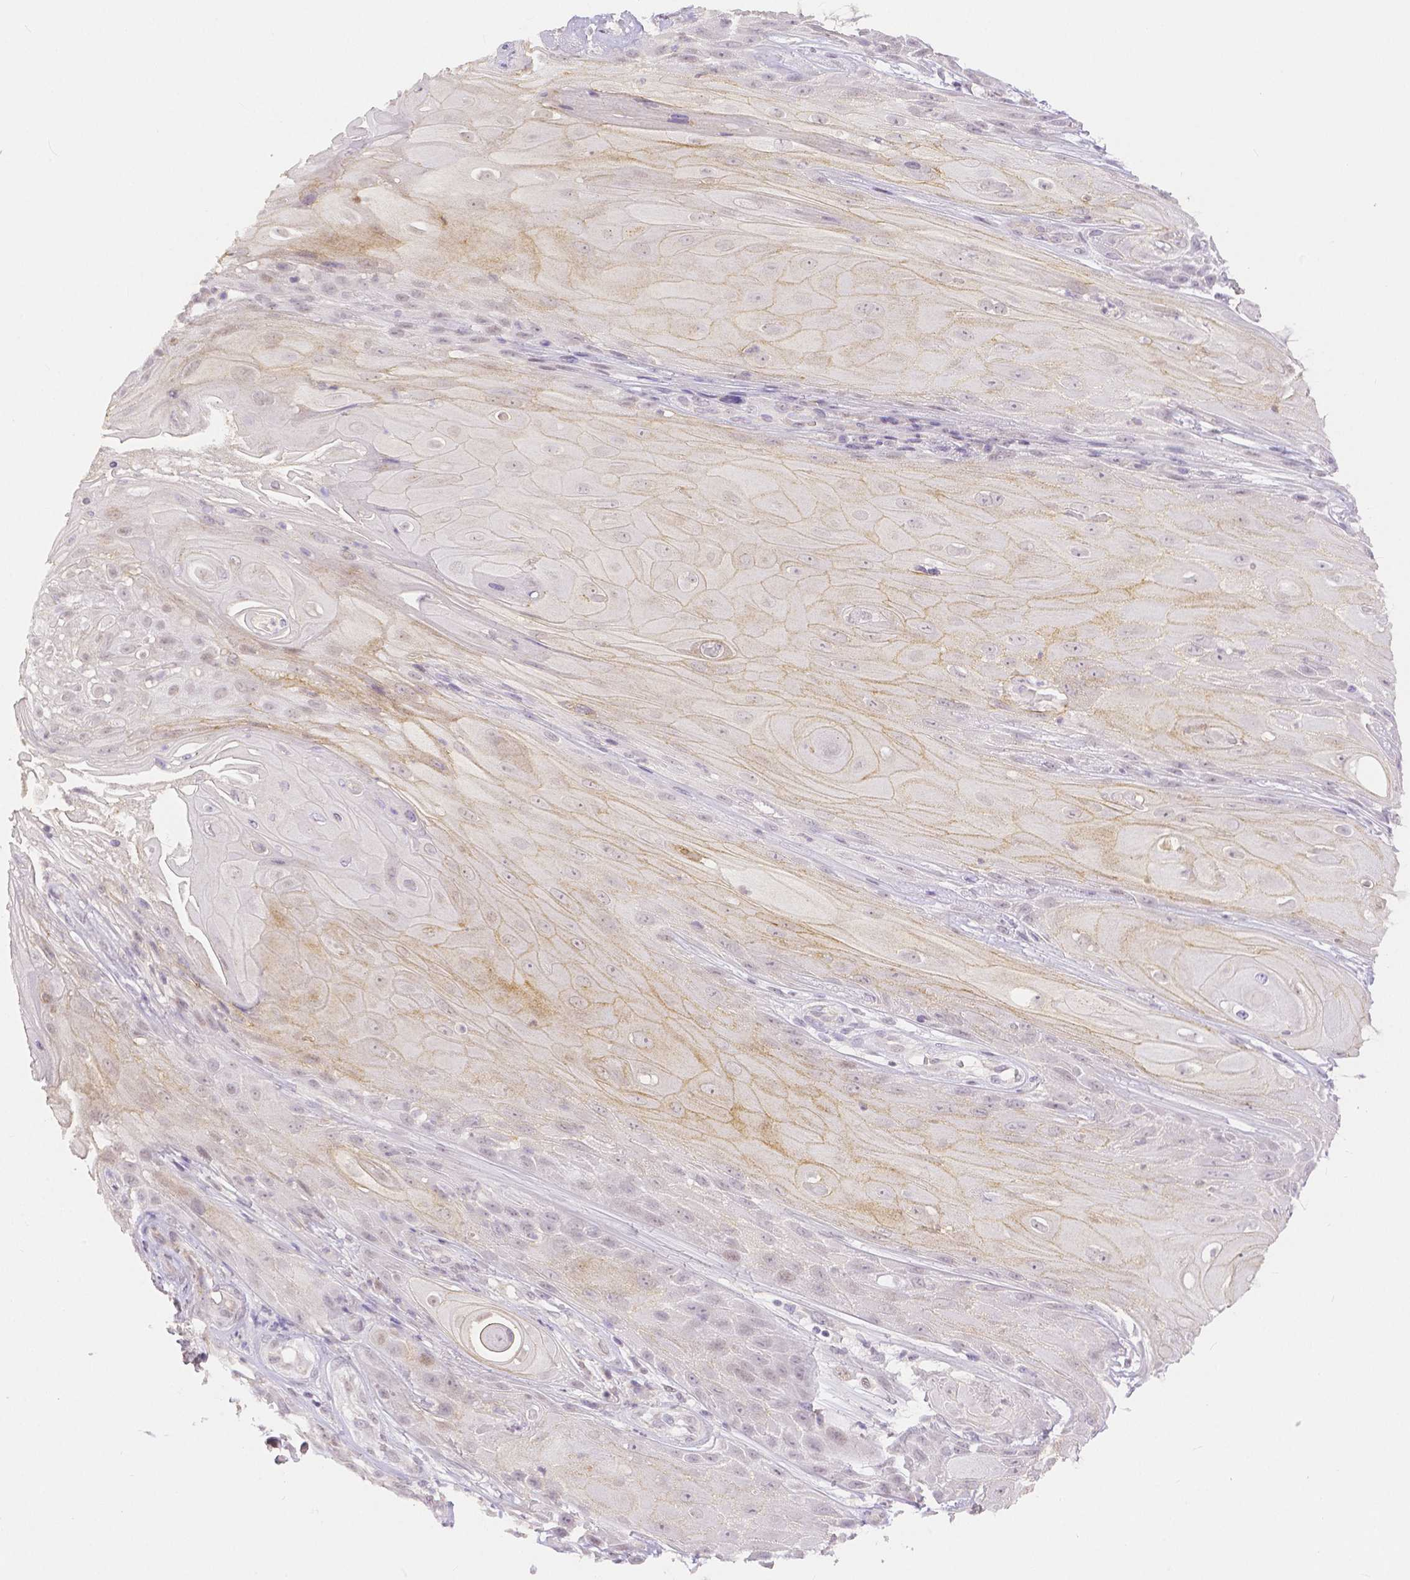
{"staining": {"intensity": "weak", "quantity": "25%-75%", "location": "cytoplasmic/membranous"}, "tissue": "skin cancer", "cell_type": "Tumor cells", "image_type": "cancer", "snomed": [{"axis": "morphology", "description": "Squamous cell carcinoma, NOS"}, {"axis": "topography", "description": "Skin"}], "caption": "This is a photomicrograph of immunohistochemistry staining of skin squamous cell carcinoma, which shows weak positivity in the cytoplasmic/membranous of tumor cells.", "gene": "OCLN", "patient": {"sex": "male", "age": 62}}